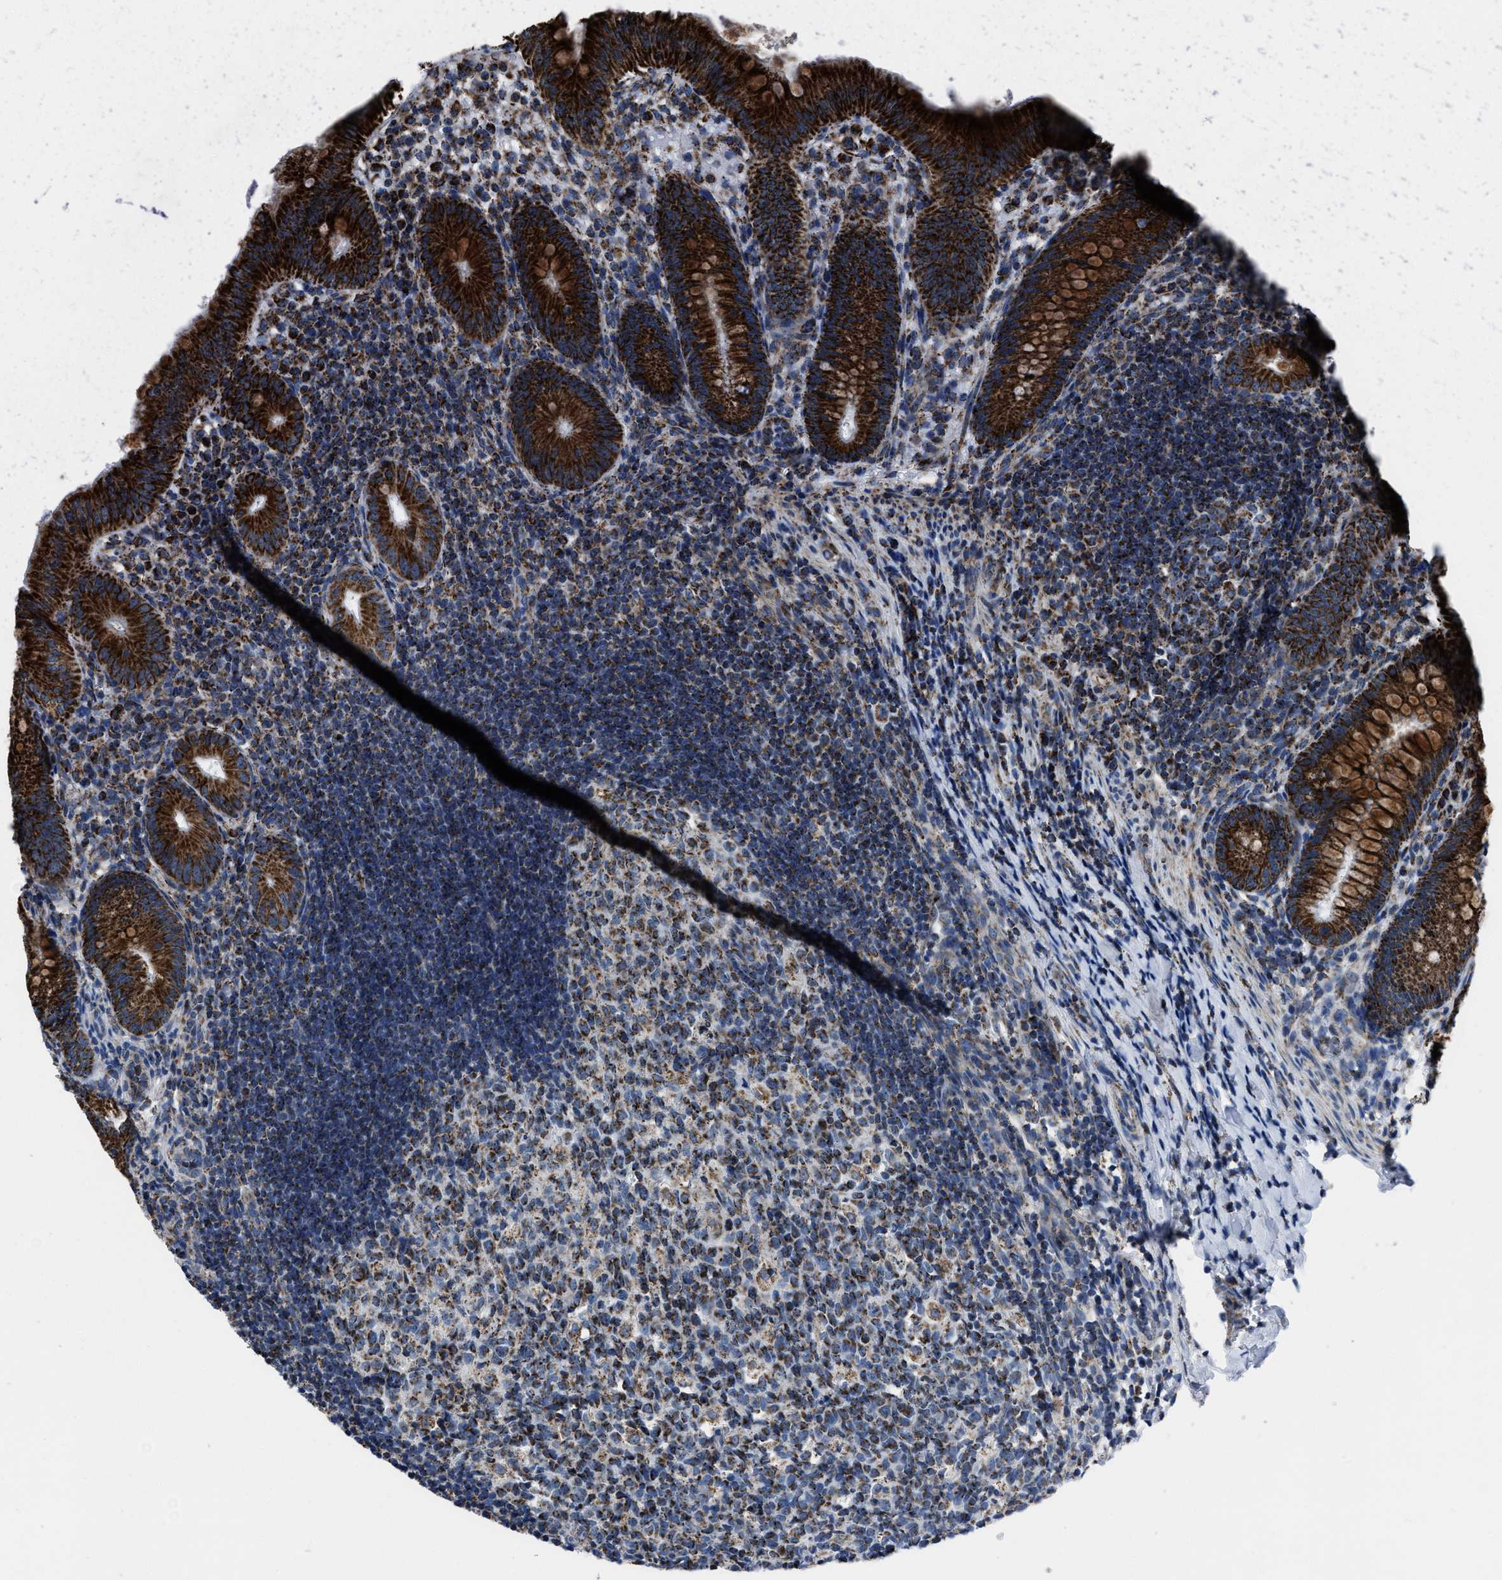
{"staining": {"intensity": "strong", "quantity": ">75%", "location": "cytoplasmic/membranous"}, "tissue": "appendix", "cell_type": "Glandular cells", "image_type": "normal", "snomed": [{"axis": "morphology", "description": "Normal tissue, NOS"}, {"axis": "topography", "description": "Appendix"}], "caption": "Benign appendix displays strong cytoplasmic/membranous positivity in about >75% of glandular cells, visualized by immunohistochemistry.", "gene": "NSD3", "patient": {"sex": "male", "age": 1}}